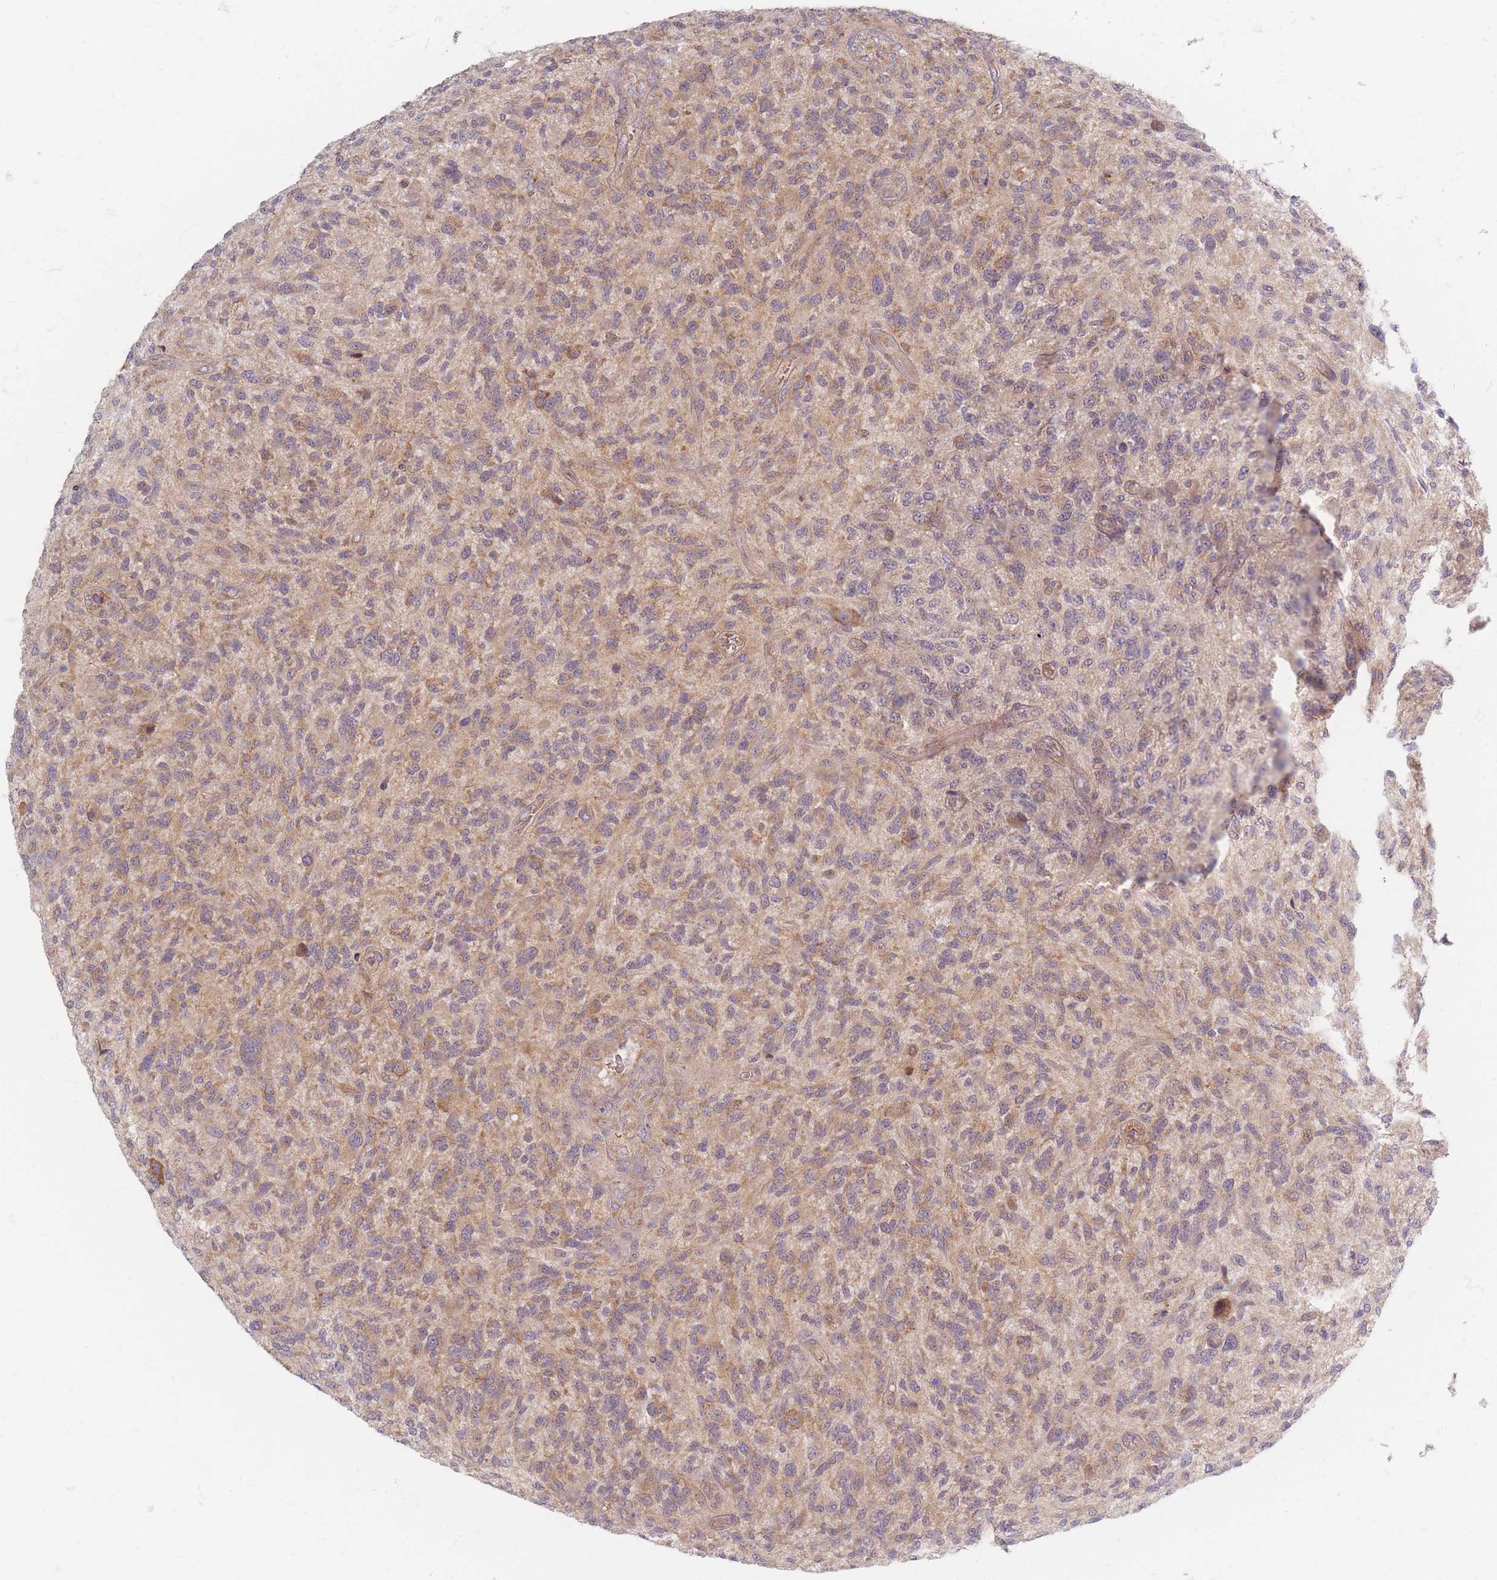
{"staining": {"intensity": "weak", "quantity": "25%-75%", "location": "cytoplasmic/membranous"}, "tissue": "glioma", "cell_type": "Tumor cells", "image_type": "cancer", "snomed": [{"axis": "morphology", "description": "Glioma, malignant, High grade"}, {"axis": "topography", "description": "Brain"}], "caption": "A high-resolution image shows IHC staining of glioma, which reveals weak cytoplasmic/membranous staining in about 25%-75% of tumor cells. (brown staining indicates protein expression, while blue staining denotes nuclei).", "gene": "SMIM14", "patient": {"sex": "male", "age": 47}}